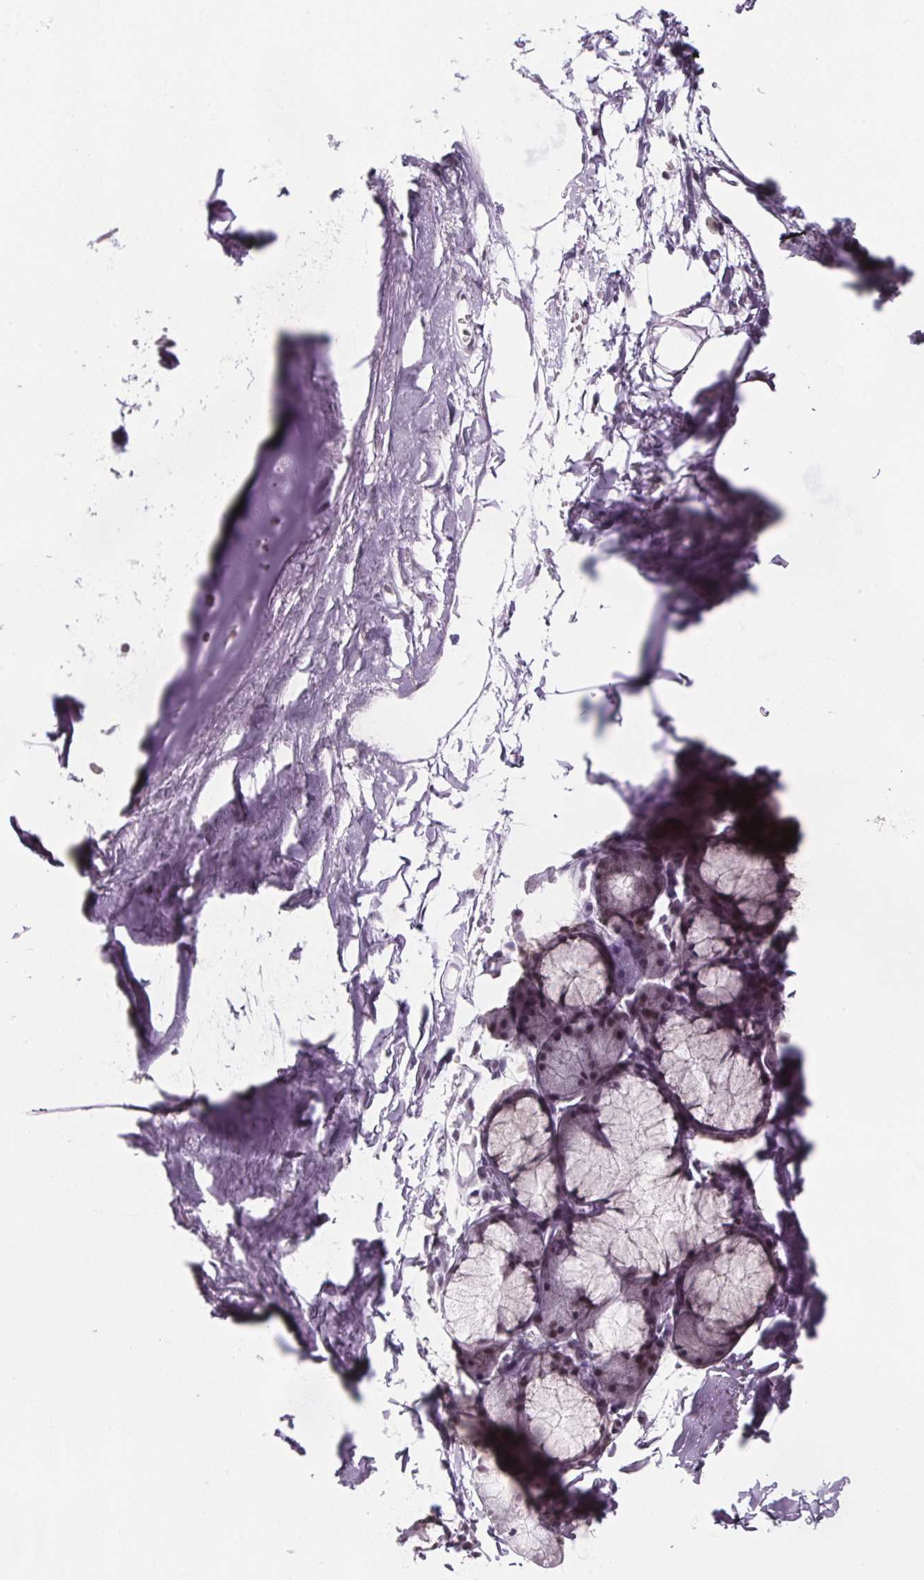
{"staining": {"intensity": "weak", "quantity": "<25%", "location": "nuclear"}, "tissue": "soft tissue", "cell_type": "Chondrocytes", "image_type": "normal", "snomed": [{"axis": "morphology", "description": "Normal tissue, NOS"}, {"axis": "topography", "description": "Cartilage tissue"}, {"axis": "topography", "description": "Bronchus"}], "caption": "IHC histopathology image of unremarkable soft tissue: human soft tissue stained with DAB (3,3'-diaminobenzidine) exhibits no significant protein staining in chondrocytes.", "gene": "ZNF572", "patient": {"sex": "female", "age": 79}}